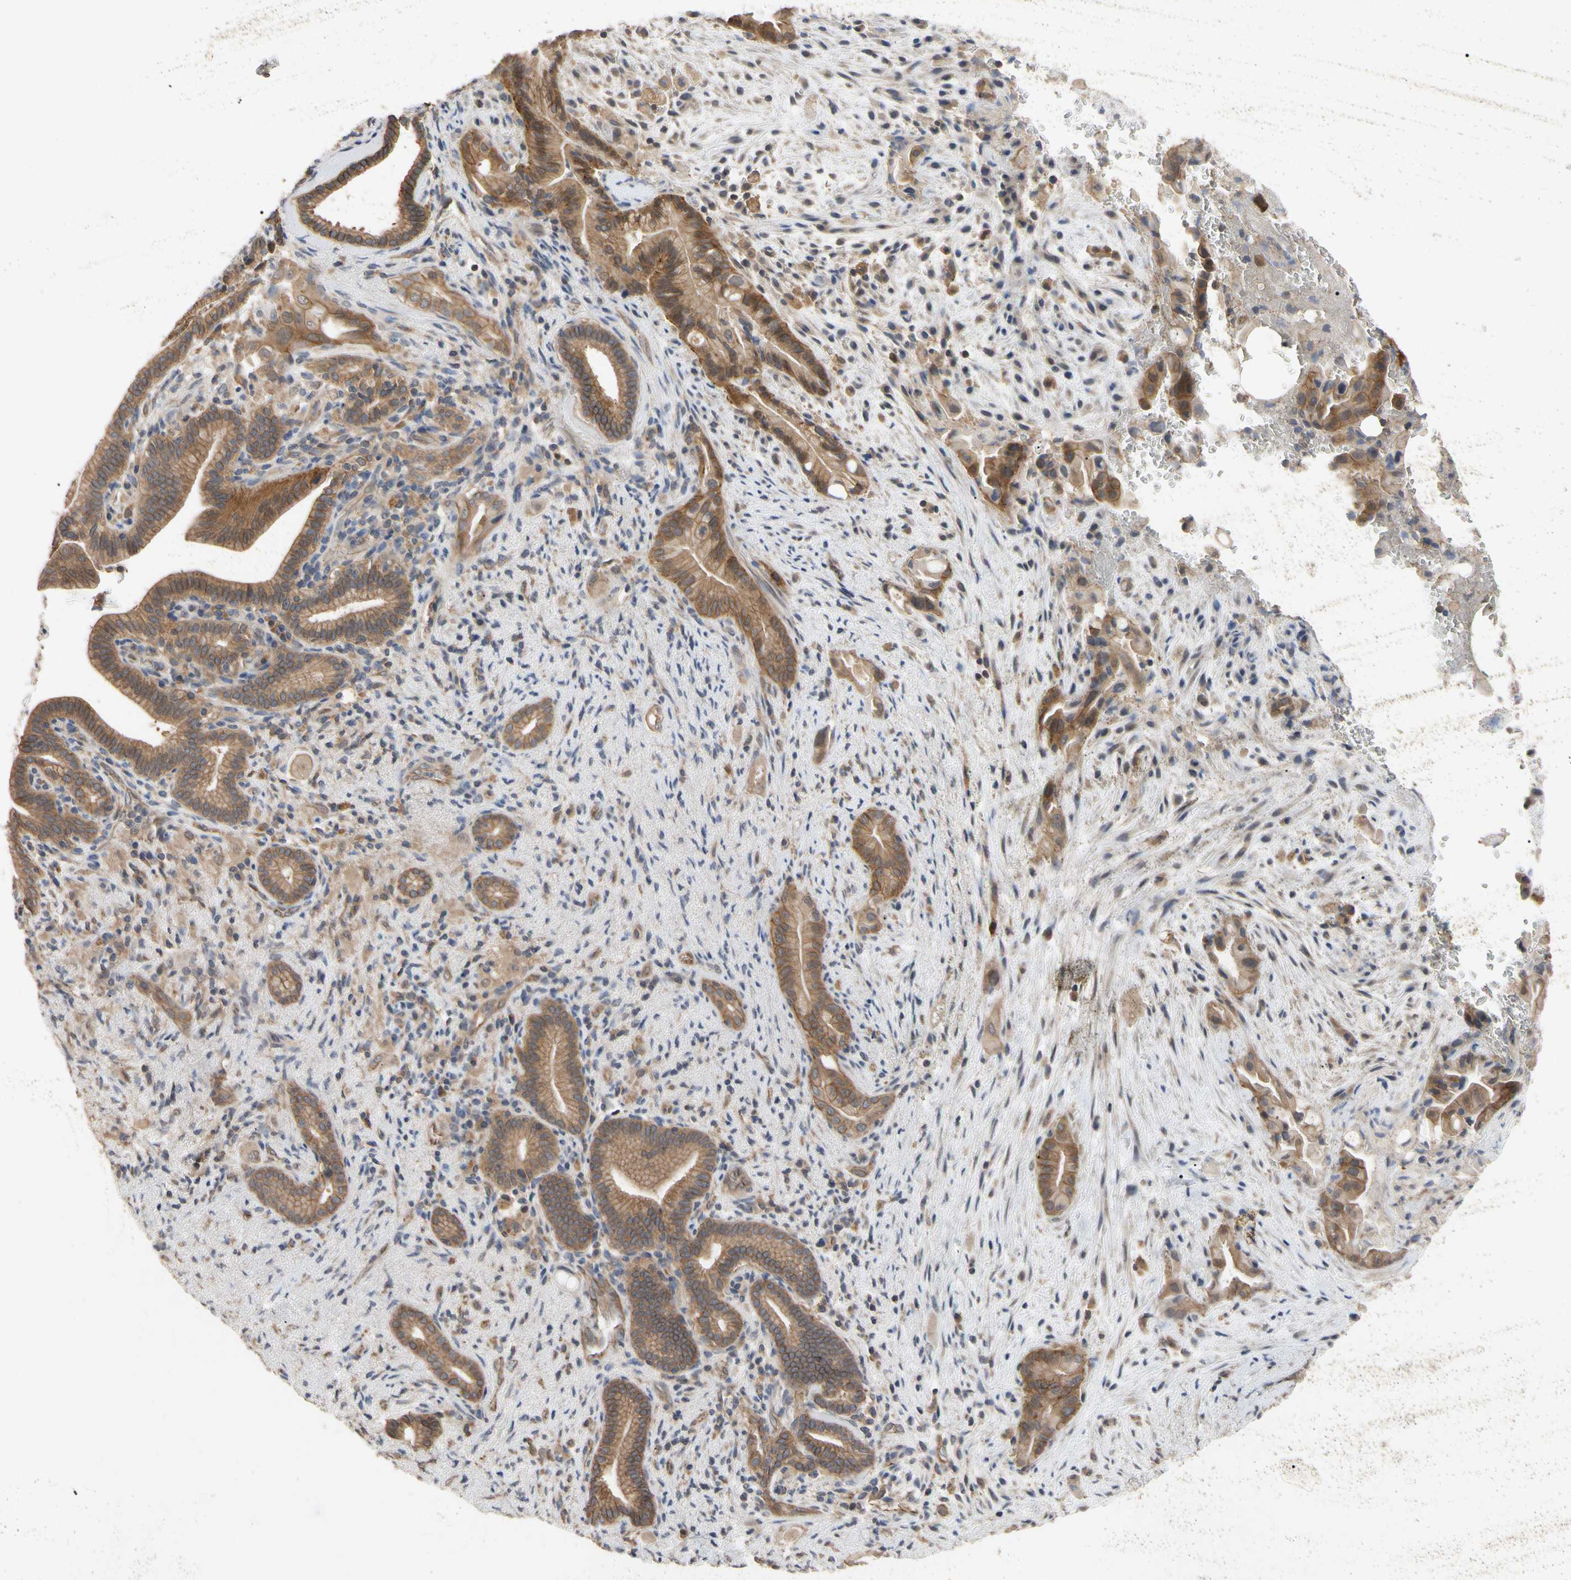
{"staining": {"intensity": "moderate", "quantity": ">75%", "location": "cytoplasmic/membranous"}, "tissue": "liver cancer", "cell_type": "Tumor cells", "image_type": "cancer", "snomed": [{"axis": "morphology", "description": "Cholangiocarcinoma"}, {"axis": "topography", "description": "Liver"}], "caption": "Immunohistochemical staining of liver cholangiocarcinoma demonstrates medium levels of moderate cytoplasmic/membranous expression in about >75% of tumor cells. Using DAB (3,3'-diaminobenzidine) (brown) and hematoxylin (blue) stains, captured at high magnification using brightfield microscopy.", "gene": "DPP8", "patient": {"sex": "female", "age": 68}}